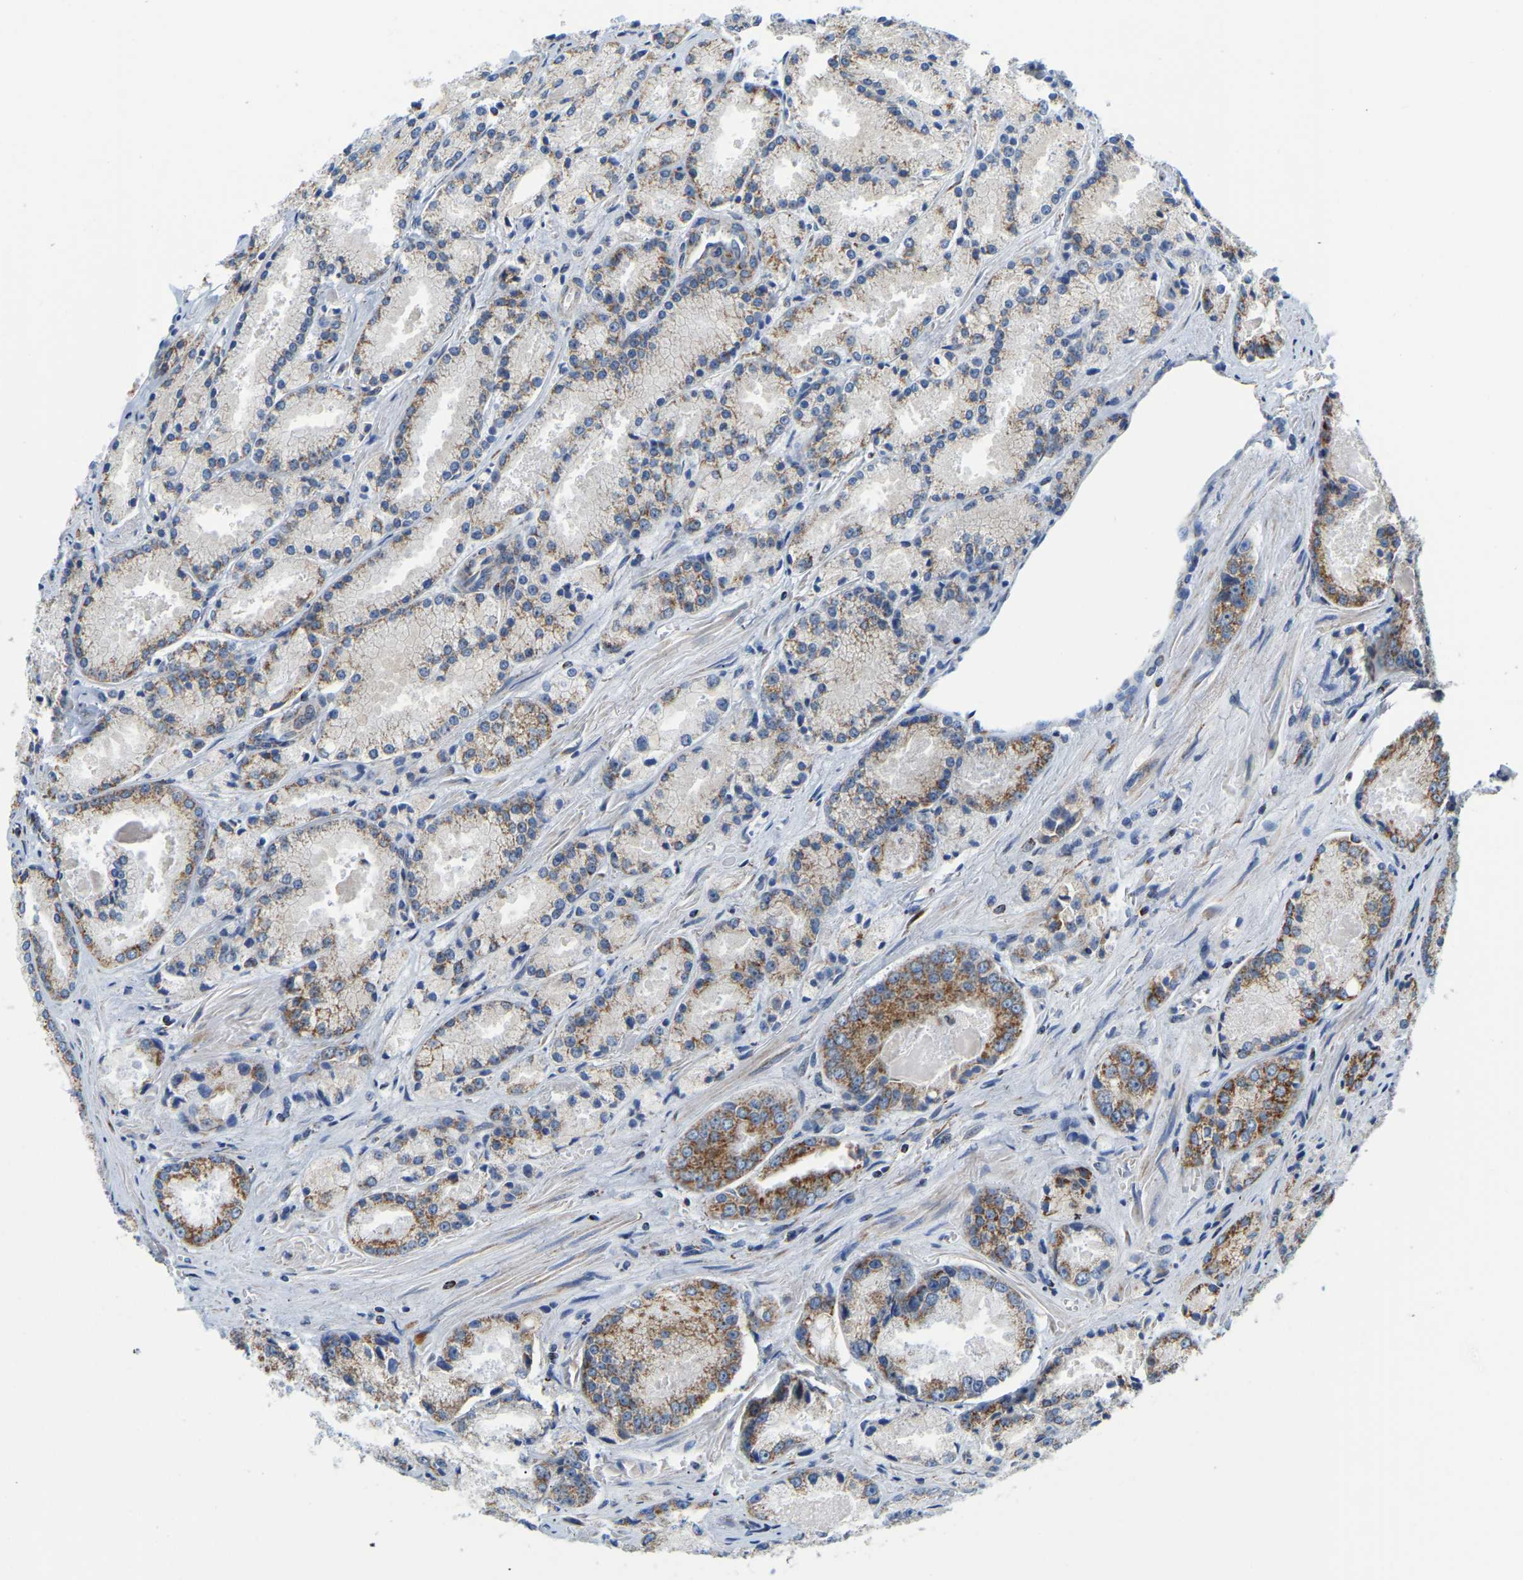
{"staining": {"intensity": "moderate", "quantity": "25%-75%", "location": "cytoplasmic/membranous"}, "tissue": "prostate cancer", "cell_type": "Tumor cells", "image_type": "cancer", "snomed": [{"axis": "morphology", "description": "Adenocarcinoma, Low grade"}, {"axis": "topography", "description": "Prostate"}], "caption": "Human prostate low-grade adenocarcinoma stained for a protein (brown) exhibits moderate cytoplasmic/membranous positive expression in approximately 25%-75% of tumor cells.", "gene": "SFXN1", "patient": {"sex": "male", "age": 64}}